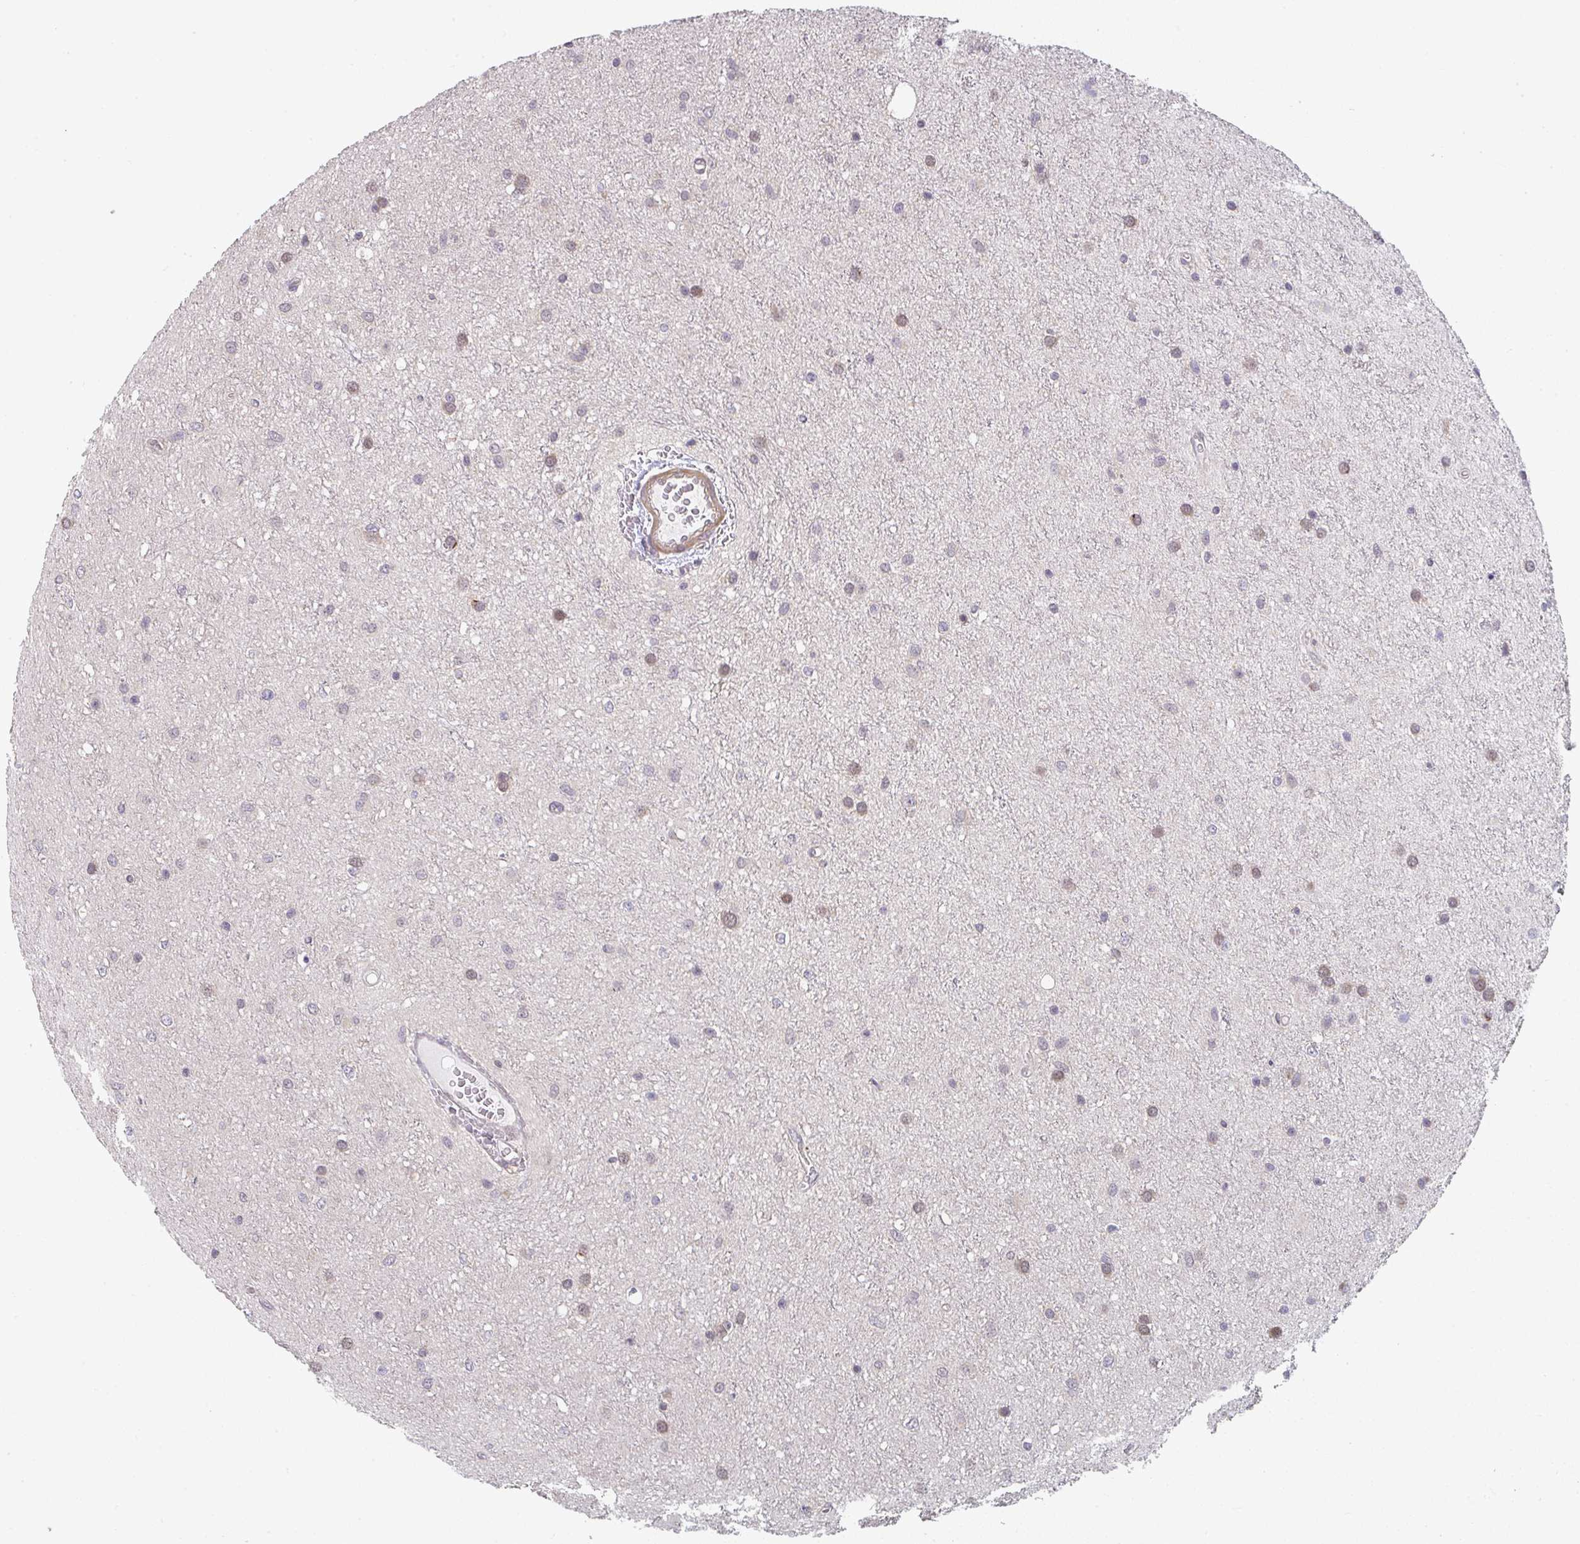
{"staining": {"intensity": "weak", "quantity": "<25%", "location": "cytoplasmic/membranous"}, "tissue": "glioma", "cell_type": "Tumor cells", "image_type": "cancer", "snomed": [{"axis": "morphology", "description": "Glioma, malignant, Low grade"}, {"axis": "topography", "description": "Cerebellum"}], "caption": "Immunohistochemistry of malignant low-grade glioma shows no expression in tumor cells. (Immunohistochemistry (ihc), brightfield microscopy, high magnification).", "gene": "RANGRF", "patient": {"sex": "female", "age": 5}}